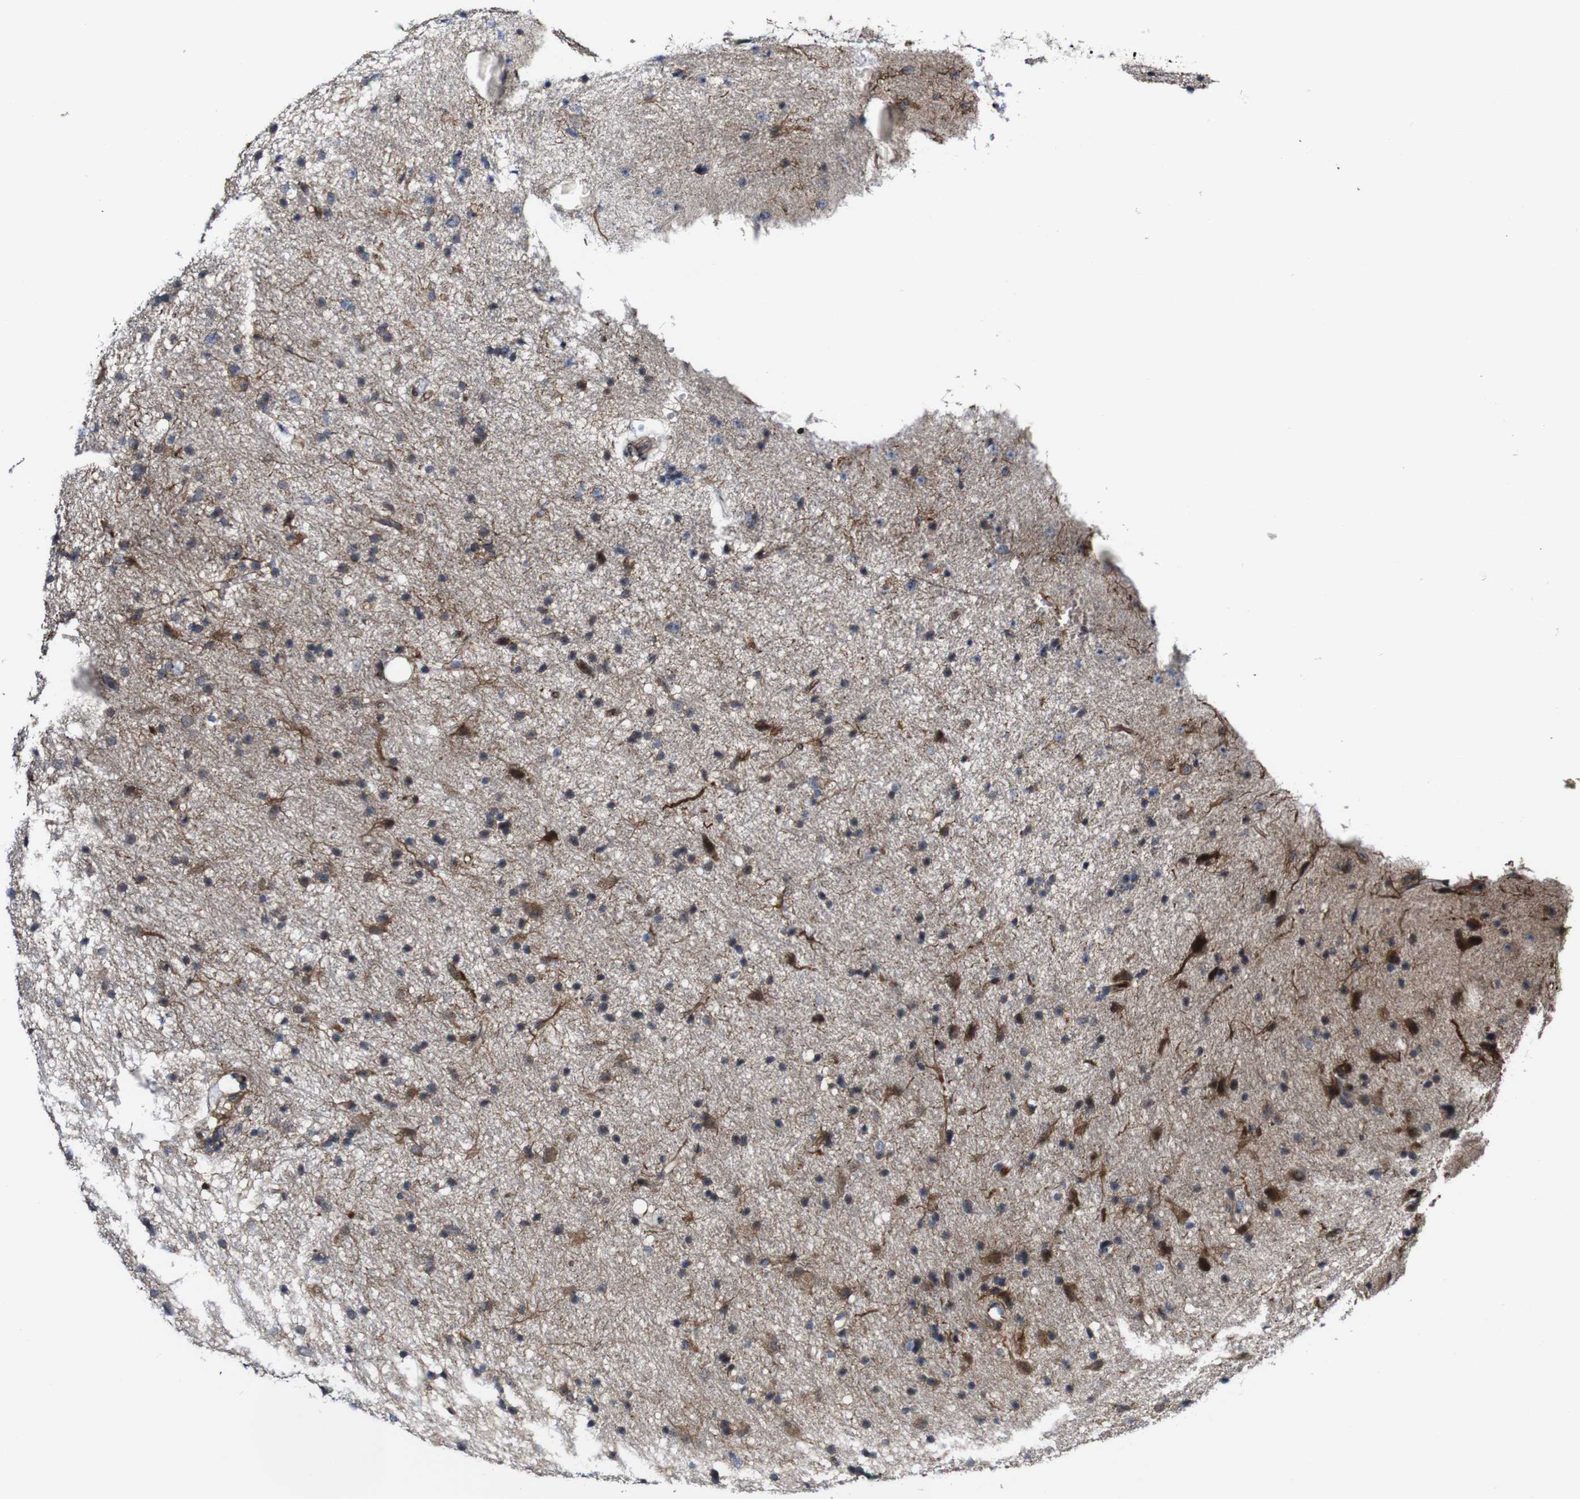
{"staining": {"intensity": "negative", "quantity": "none", "location": "none"}, "tissue": "glioma", "cell_type": "Tumor cells", "image_type": "cancer", "snomed": [{"axis": "morphology", "description": "Glioma, malignant, Low grade"}, {"axis": "topography", "description": "Brain"}], "caption": "Malignant glioma (low-grade) stained for a protein using immunohistochemistry reveals no positivity tumor cells.", "gene": "JAK2", "patient": {"sex": "male", "age": 77}}